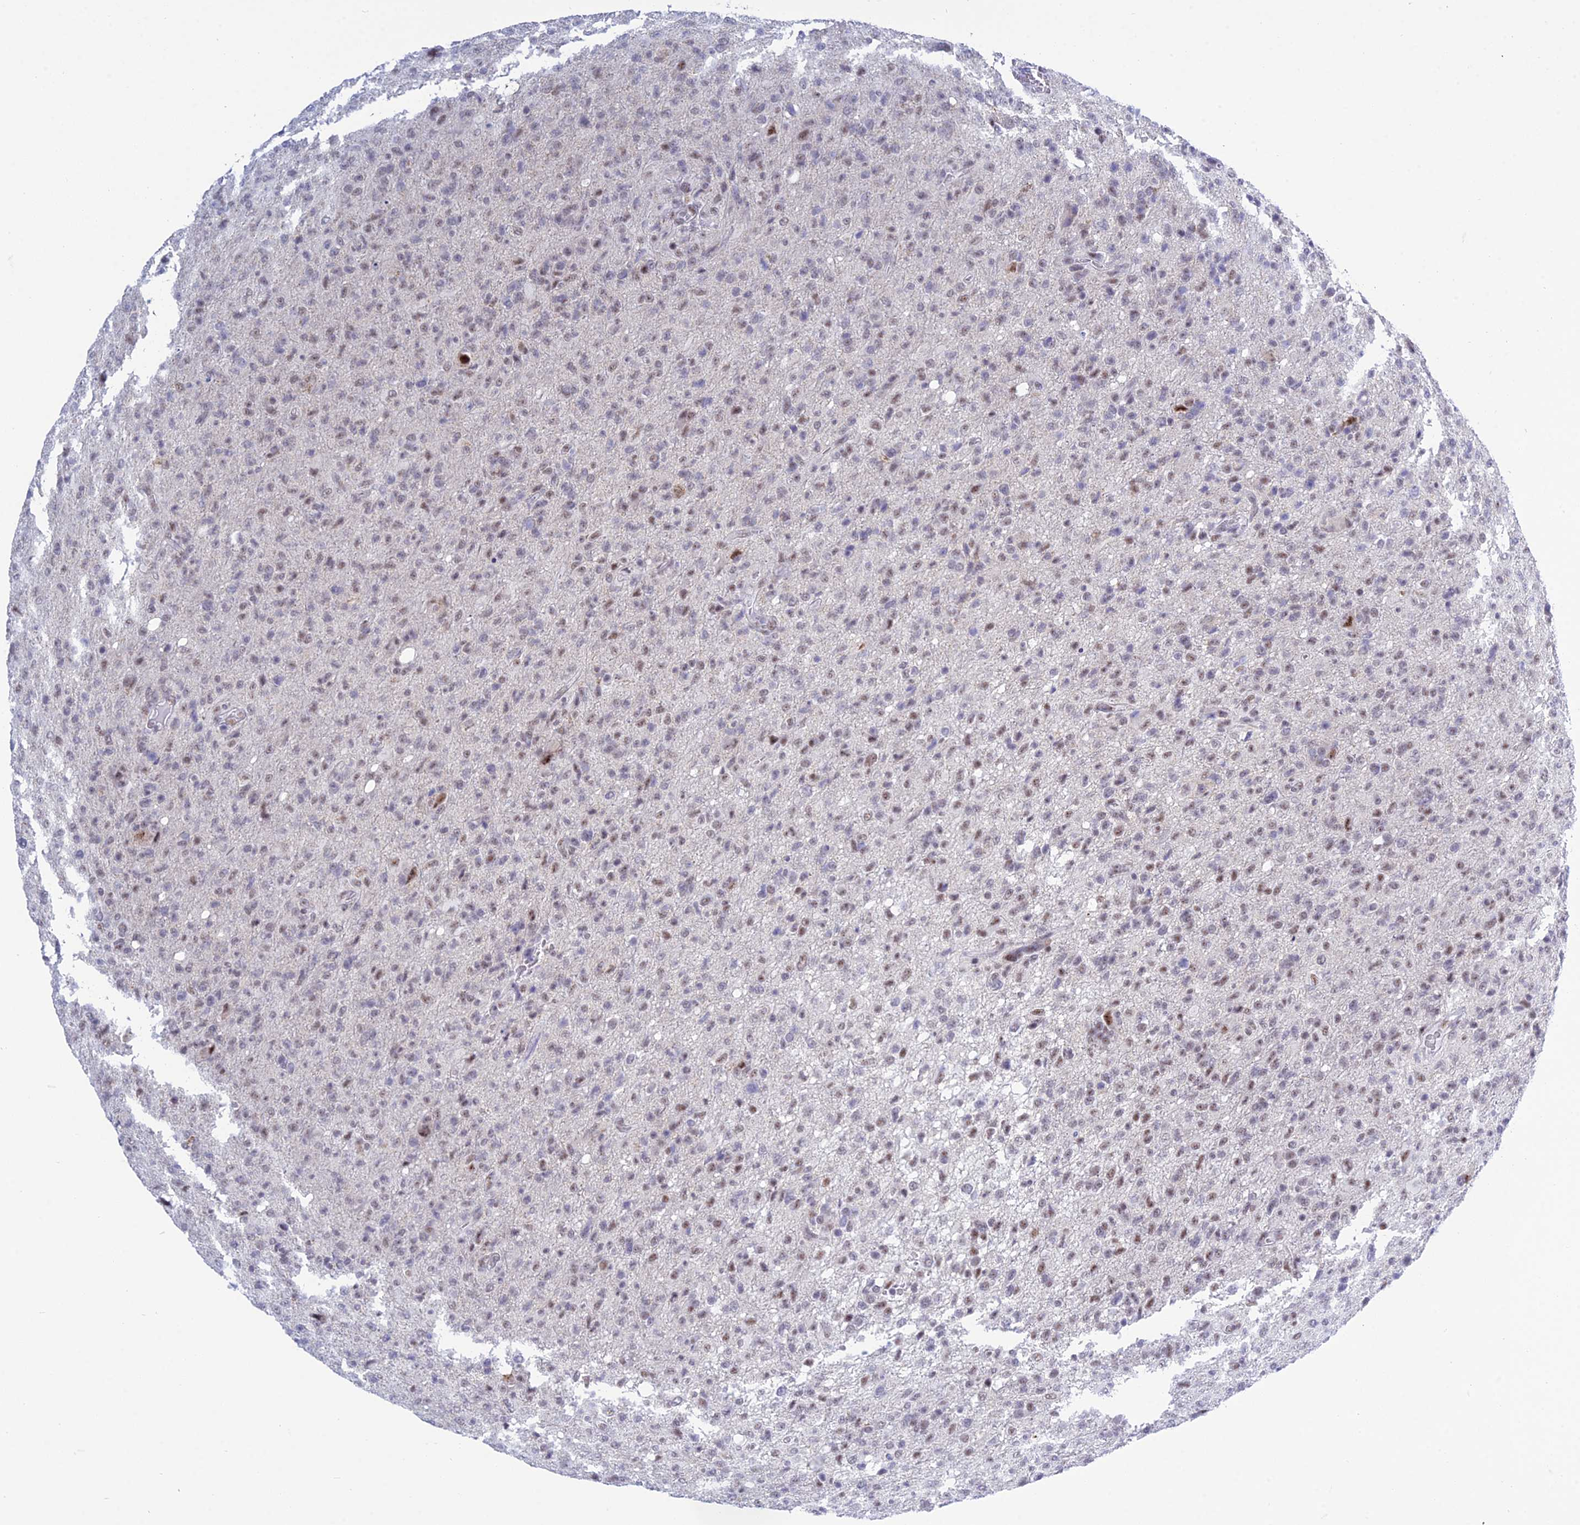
{"staining": {"intensity": "moderate", "quantity": "25%-75%", "location": "nuclear"}, "tissue": "glioma", "cell_type": "Tumor cells", "image_type": "cancer", "snomed": [{"axis": "morphology", "description": "Glioma, malignant, High grade"}, {"axis": "topography", "description": "Brain"}], "caption": "Protein expression analysis of glioma exhibits moderate nuclear positivity in approximately 25%-75% of tumor cells.", "gene": "KLF14", "patient": {"sex": "female", "age": 57}}